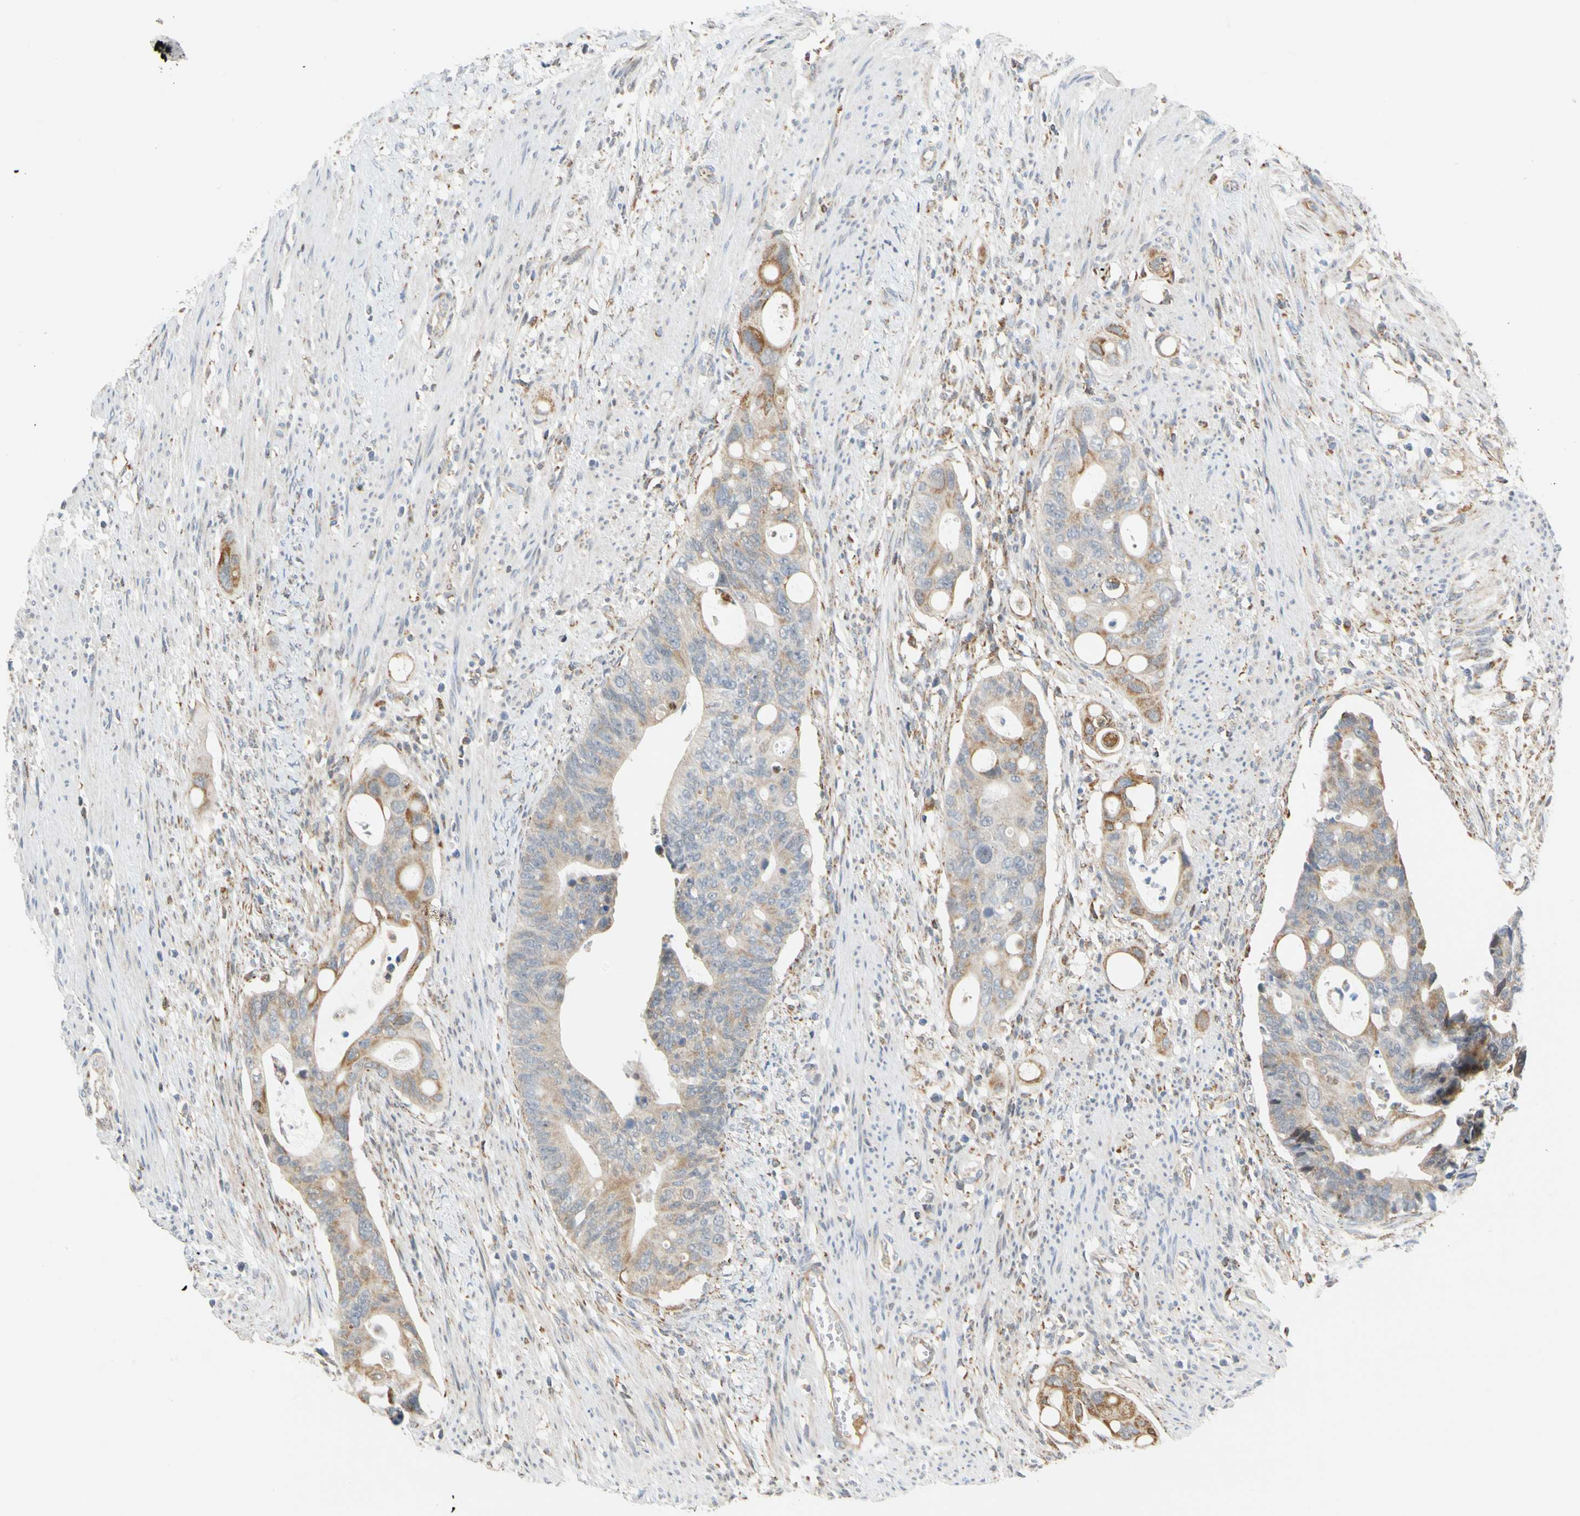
{"staining": {"intensity": "moderate", "quantity": "25%-75%", "location": "cytoplasmic/membranous"}, "tissue": "colorectal cancer", "cell_type": "Tumor cells", "image_type": "cancer", "snomed": [{"axis": "morphology", "description": "Adenocarcinoma, NOS"}, {"axis": "topography", "description": "Colon"}], "caption": "IHC photomicrograph of neoplastic tissue: human colorectal cancer (adenocarcinoma) stained using immunohistochemistry (IHC) shows medium levels of moderate protein expression localized specifically in the cytoplasmic/membranous of tumor cells, appearing as a cytoplasmic/membranous brown color.", "gene": "SFXN3", "patient": {"sex": "female", "age": 57}}